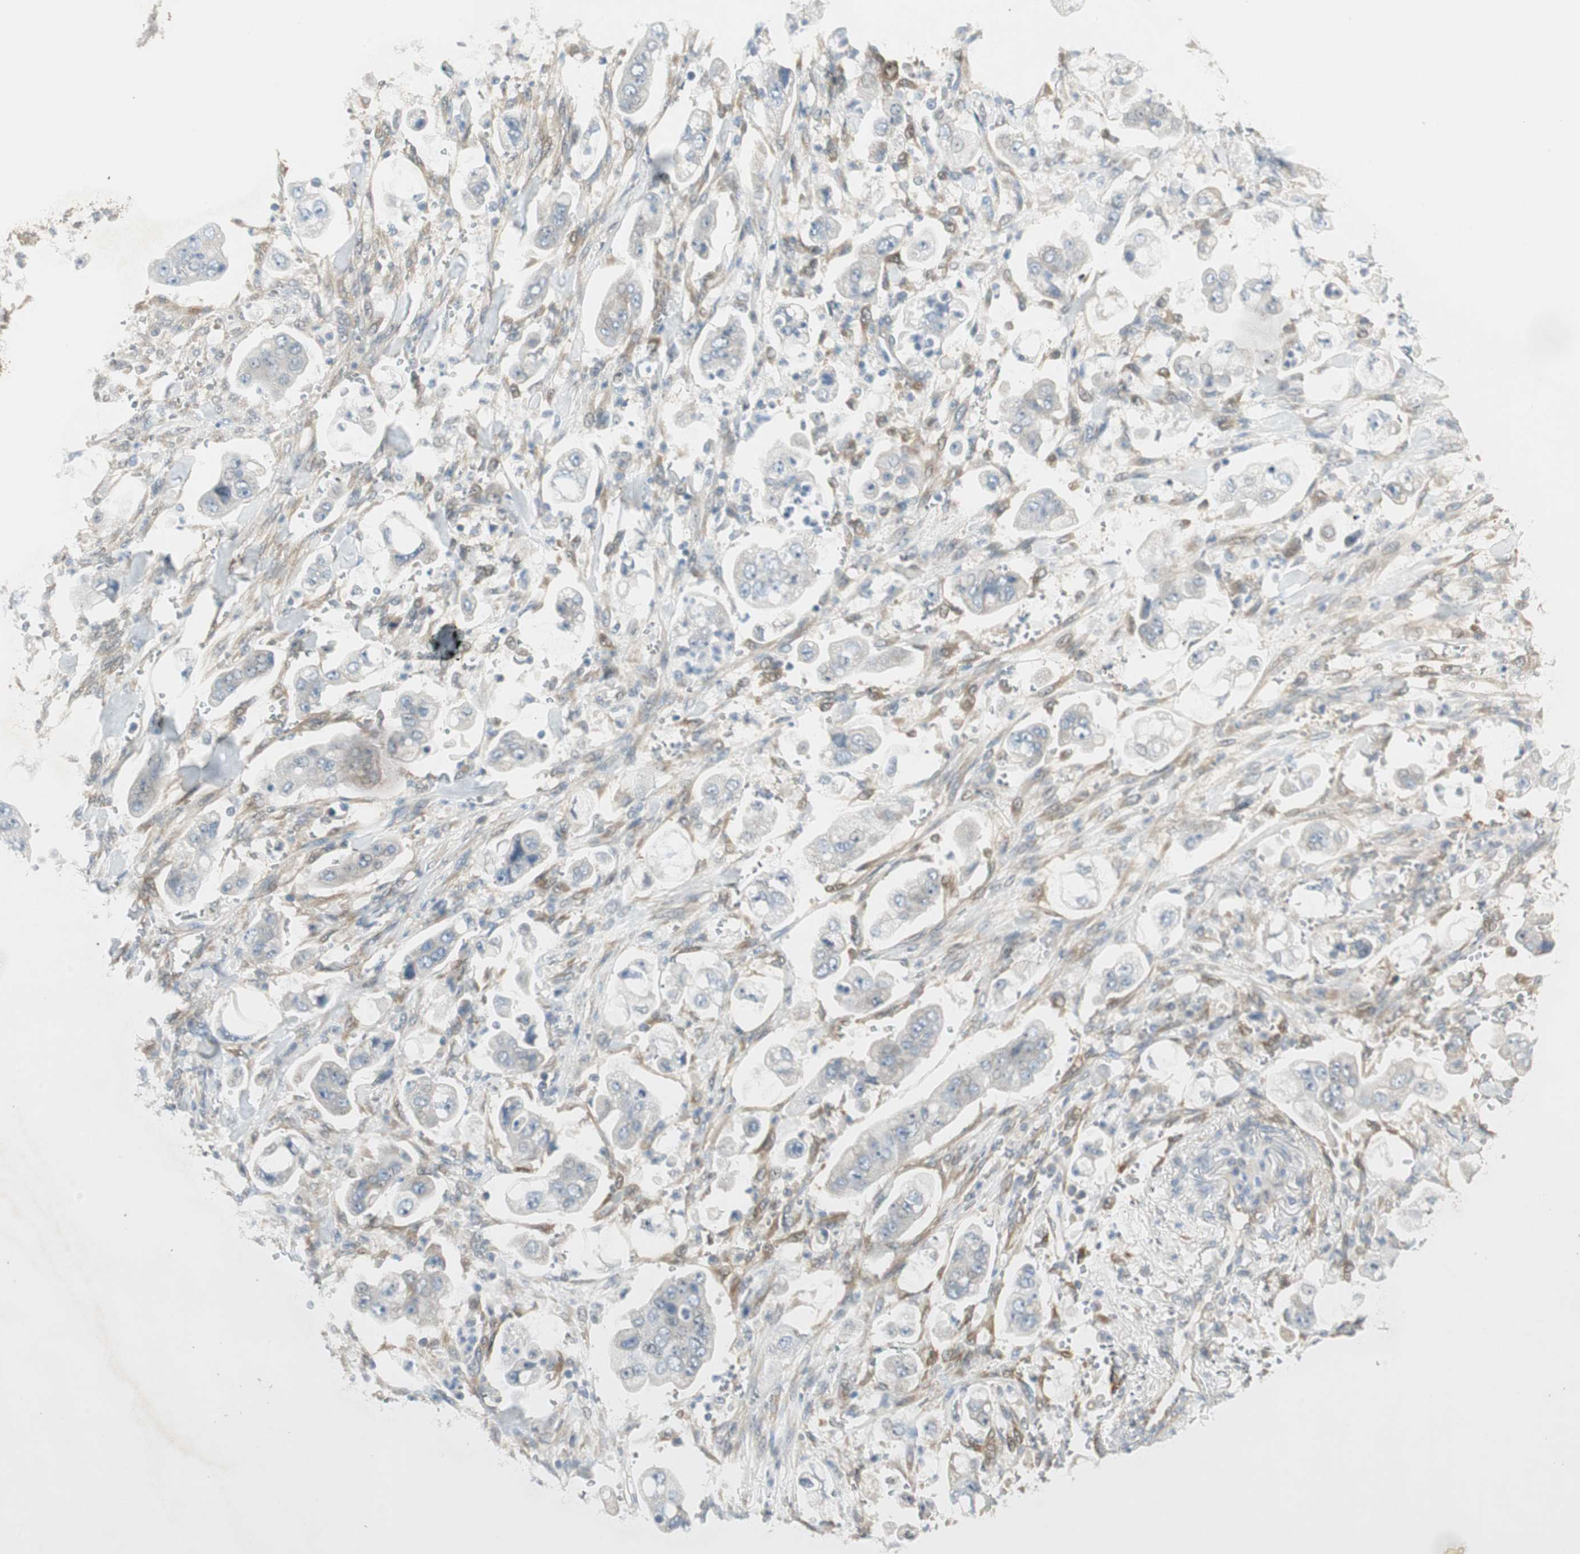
{"staining": {"intensity": "negative", "quantity": "none", "location": "none"}, "tissue": "stomach cancer", "cell_type": "Tumor cells", "image_type": "cancer", "snomed": [{"axis": "morphology", "description": "Adenocarcinoma, NOS"}, {"axis": "topography", "description": "Stomach"}], "caption": "This is a histopathology image of immunohistochemistry staining of adenocarcinoma (stomach), which shows no expression in tumor cells.", "gene": "STON1-GTF2A1L", "patient": {"sex": "male", "age": 62}}